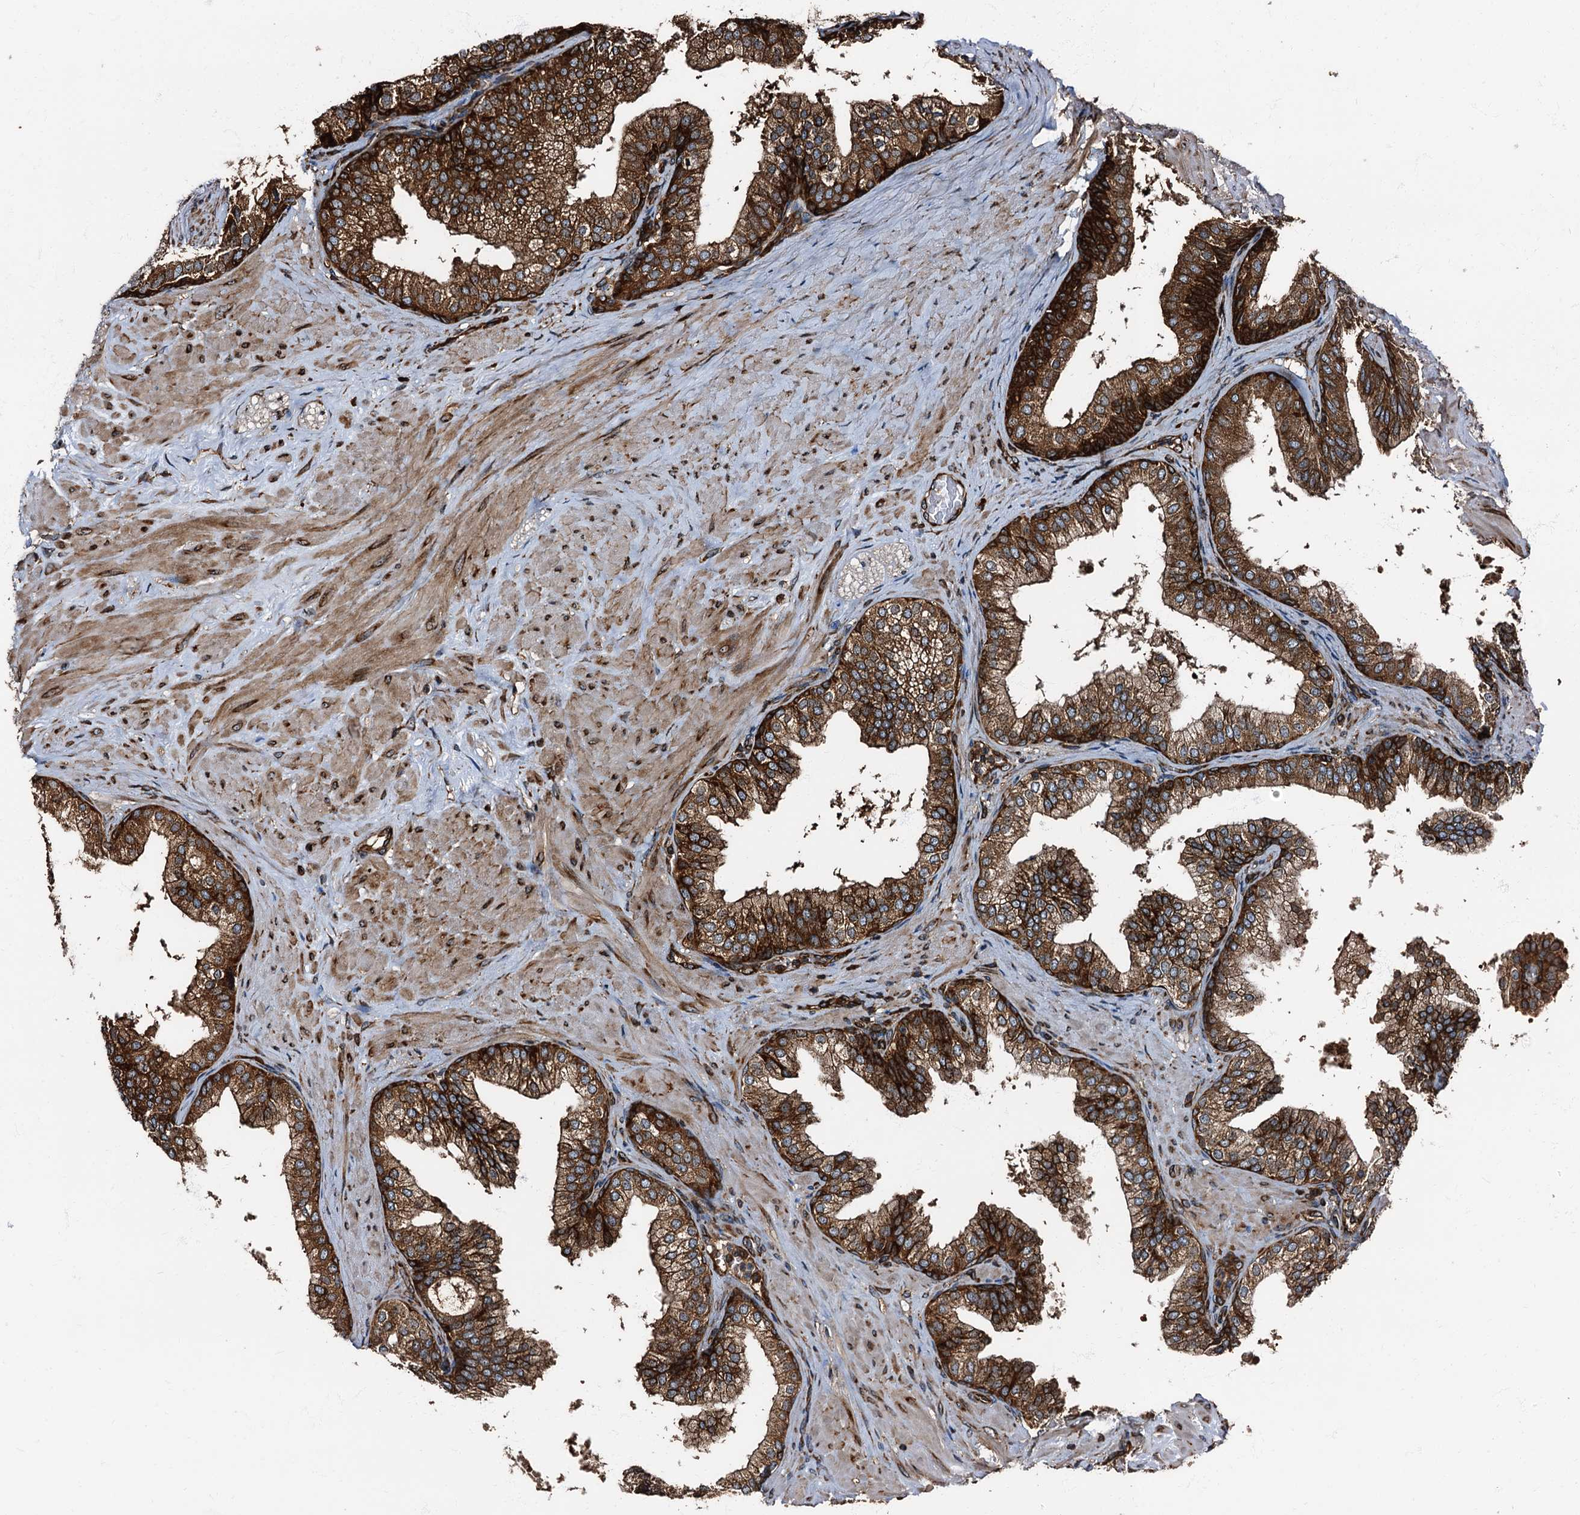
{"staining": {"intensity": "strong", "quantity": ">75%", "location": "cytoplasmic/membranous"}, "tissue": "prostate", "cell_type": "Glandular cells", "image_type": "normal", "snomed": [{"axis": "morphology", "description": "Normal tissue, NOS"}, {"axis": "topography", "description": "Prostate"}], "caption": "Prostate stained for a protein exhibits strong cytoplasmic/membranous positivity in glandular cells.", "gene": "ATP2C1", "patient": {"sex": "male", "age": 60}}